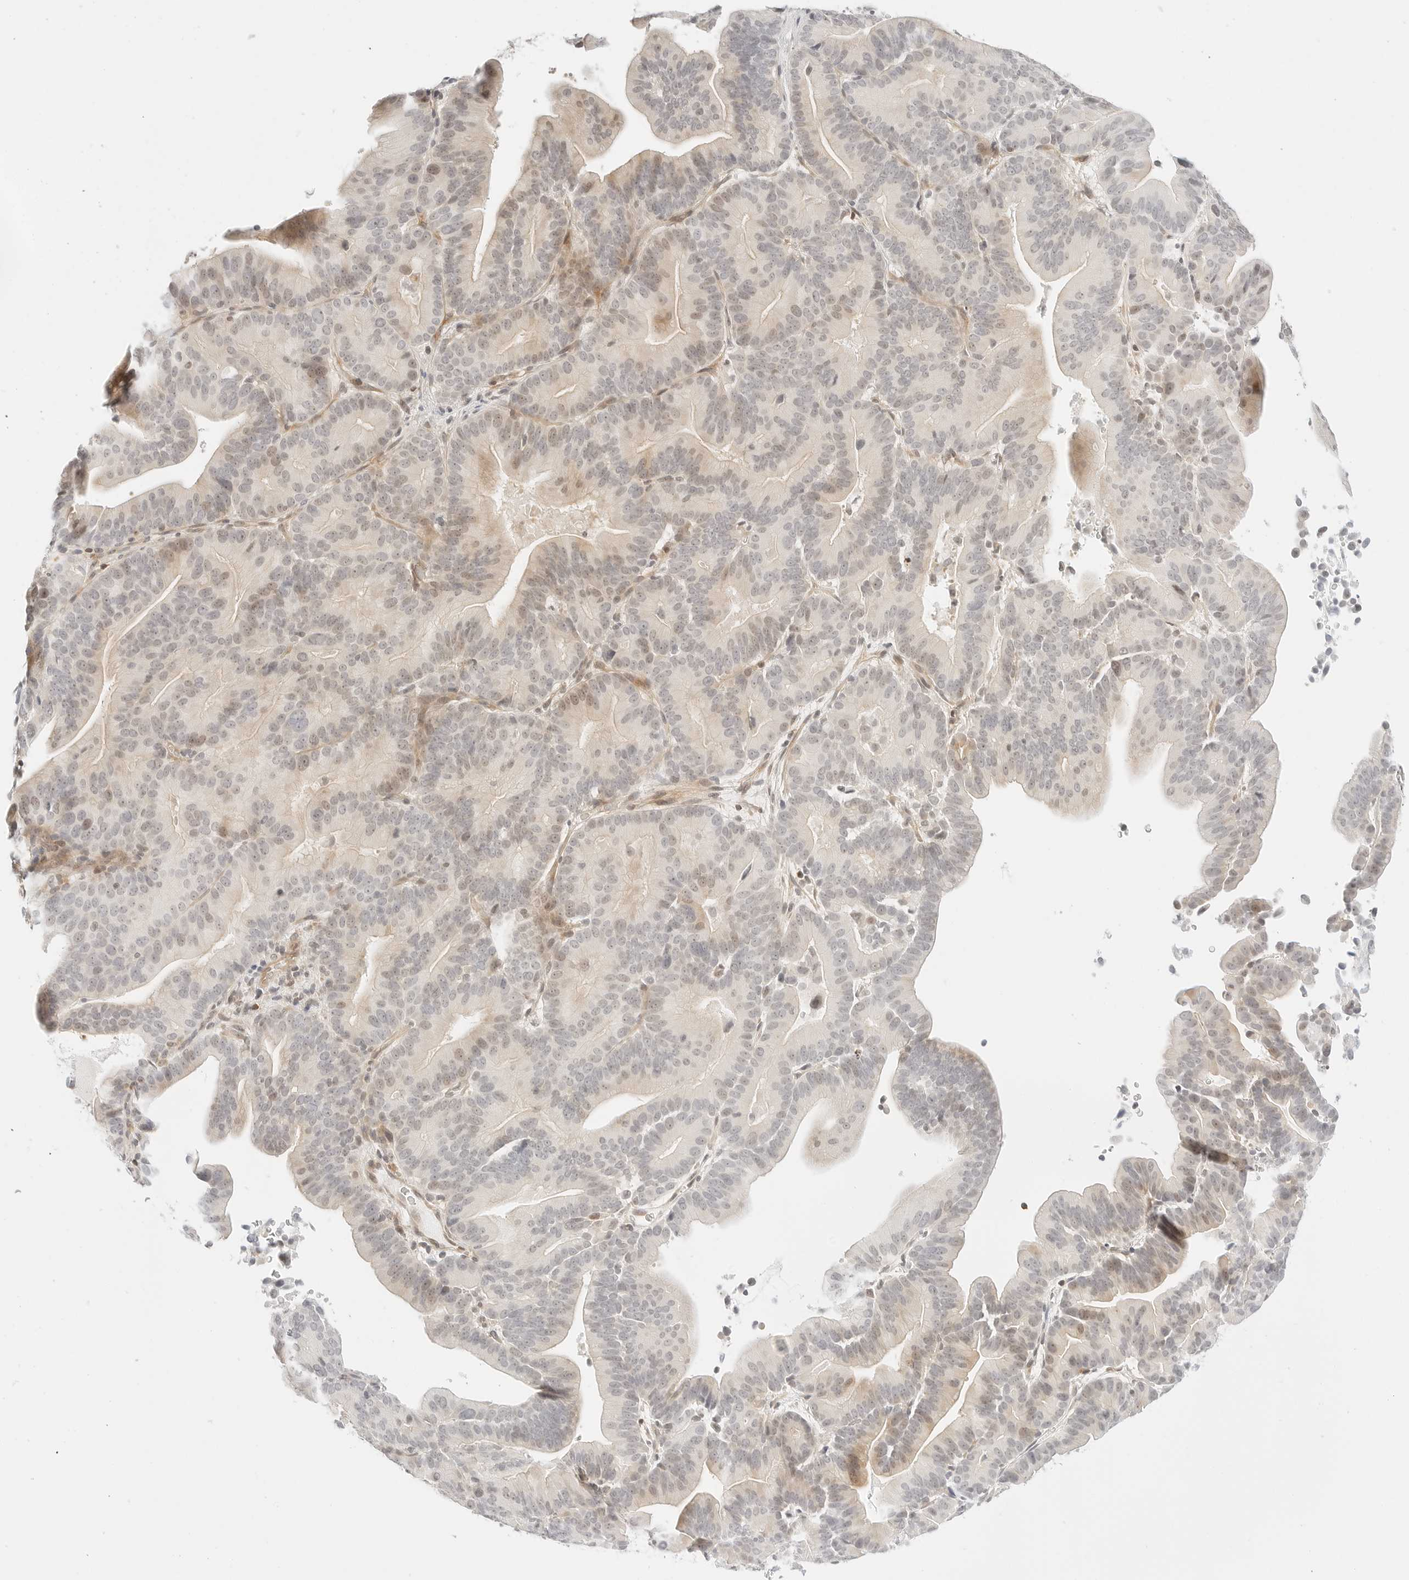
{"staining": {"intensity": "moderate", "quantity": "<25%", "location": "nuclear"}, "tissue": "liver cancer", "cell_type": "Tumor cells", "image_type": "cancer", "snomed": [{"axis": "morphology", "description": "Cholangiocarcinoma"}, {"axis": "topography", "description": "Liver"}], "caption": "Human liver cholangiocarcinoma stained with a brown dye displays moderate nuclear positive staining in approximately <25% of tumor cells.", "gene": "TEKT2", "patient": {"sex": "female", "age": 75}}